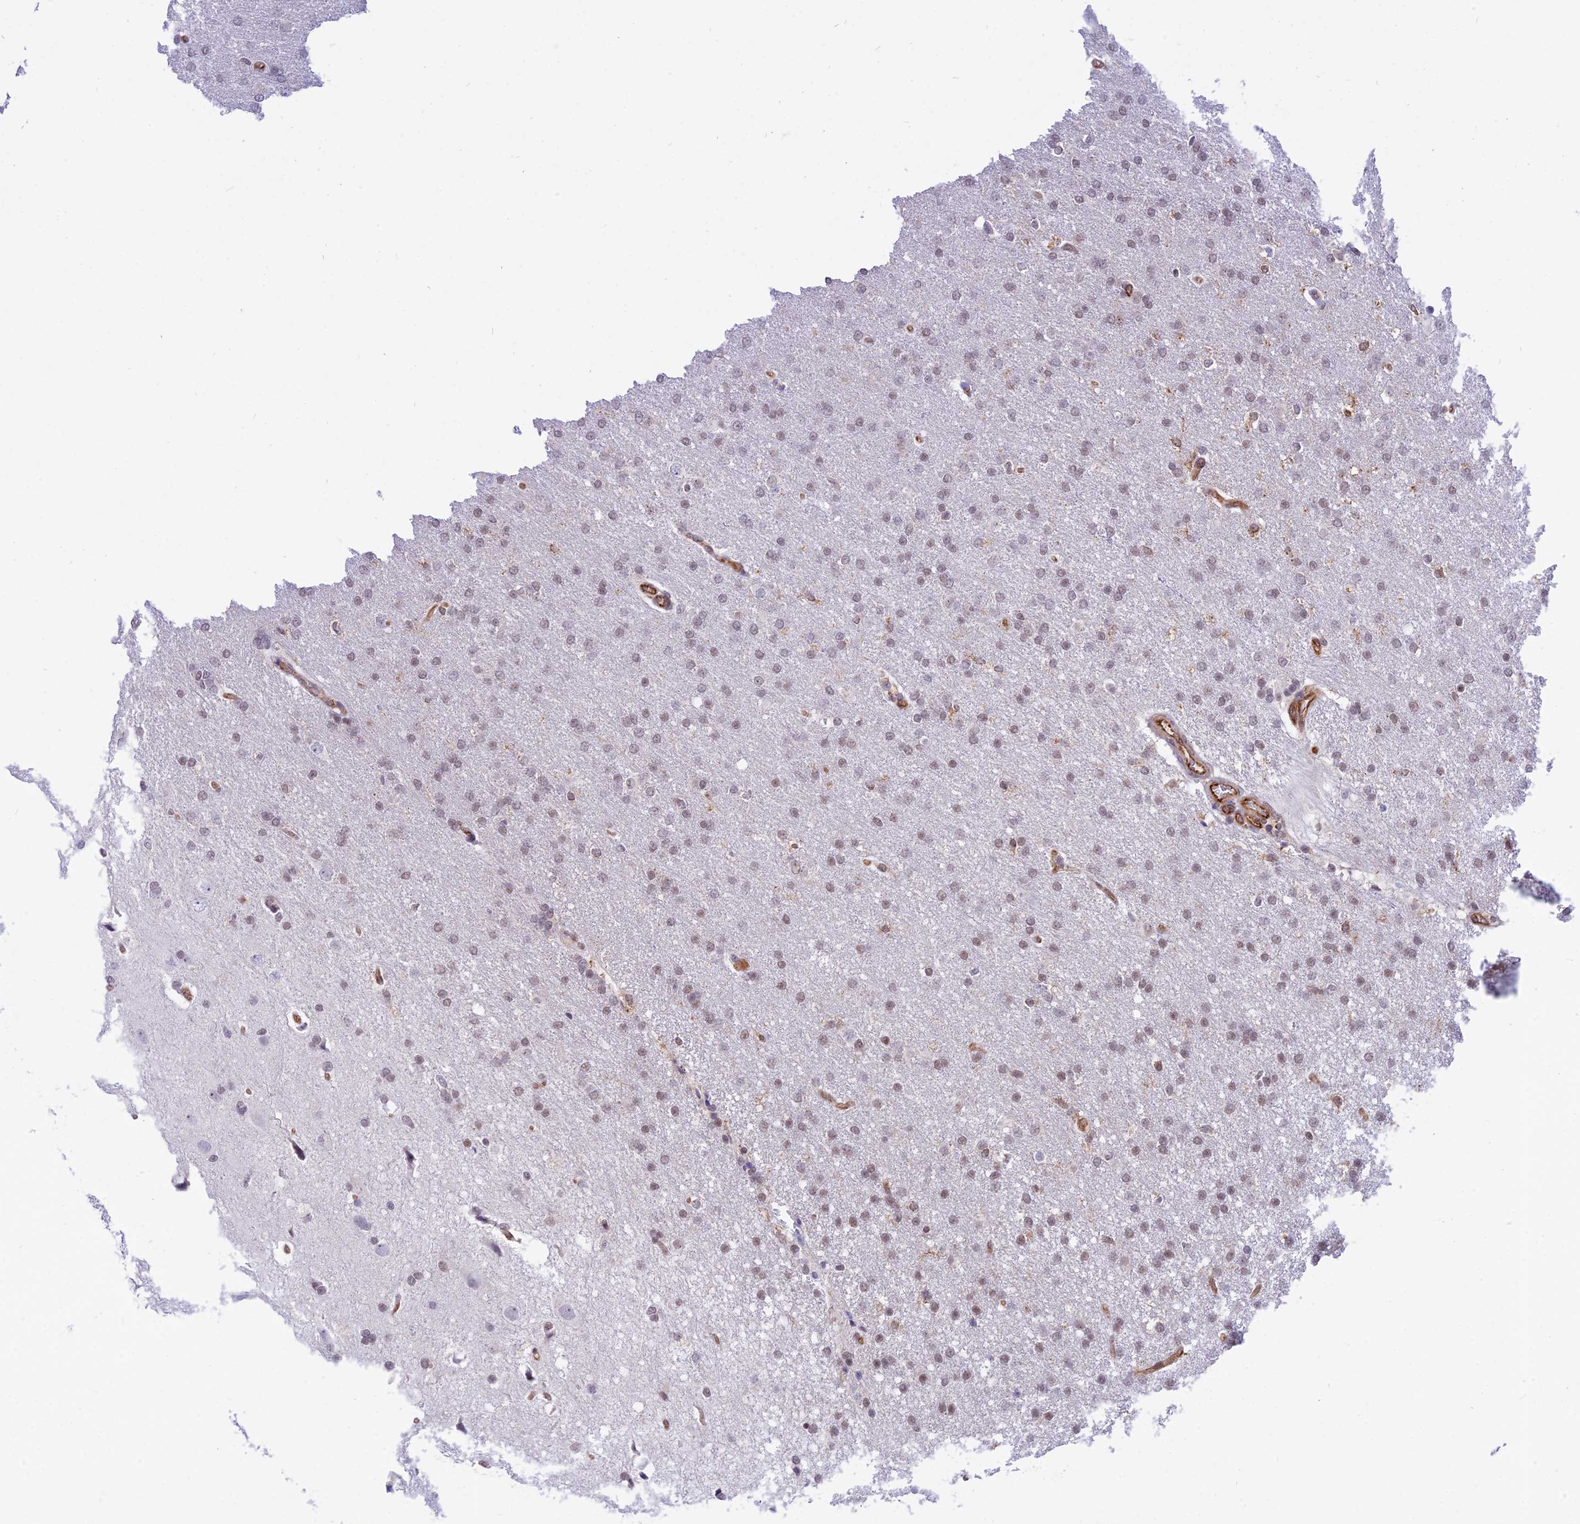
{"staining": {"intensity": "weak", "quantity": ">75%", "location": "nuclear"}, "tissue": "glioma", "cell_type": "Tumor cells", "image_type": "cancer", "snomed": [{"axis": "morphology", "description": "Glioma, malignant, High grade"}, {"axis": "topography", "description": "Brain"}], "caption": "Malignant high-grade glioma stained with a protein marker demonstrates weak staining in tumor cells.", "gene": "SAPCD2", "patient": {"sex": "male", "age": 72}}